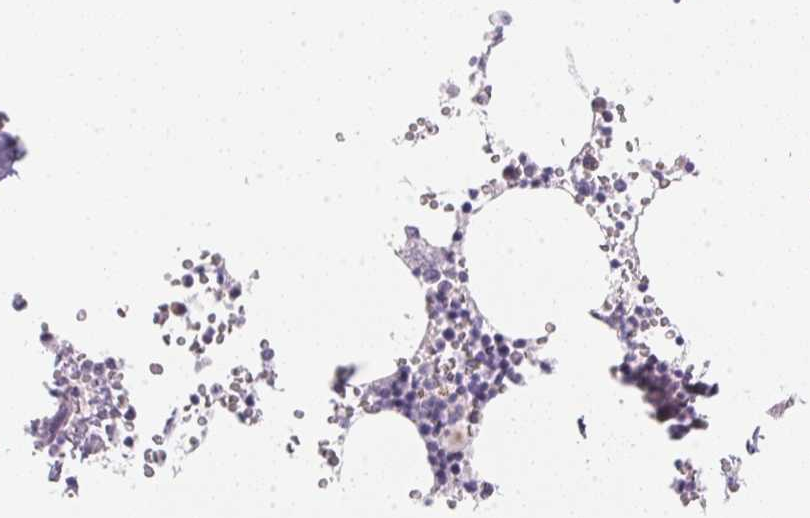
{"staining": {"intensity": "moderate", "quantity": "<25%", "location": "cytoplasmic/membranous"}, "tissue": "bone marrow", "cell_type": "Hematopoietic cells", "image_type": "normal", "snomed": [{"axis": "morphology", "description": "Normal tissue, NOS"}, {"axis": "topography", "description": "Bone marrow"}], "caption": "The photomicrograph reveals immunohistochemical staining of benign bone marrow. There is moderate cytoplasmic/membranous staining is seen in about <25% of hematopoietic cells. Immunohistochemistry (ihc) stains the protein of interest in brown and the nuclei are stained blue.", "gene": "GIPC2", "patient": {"sex": "male", "age": 54}}